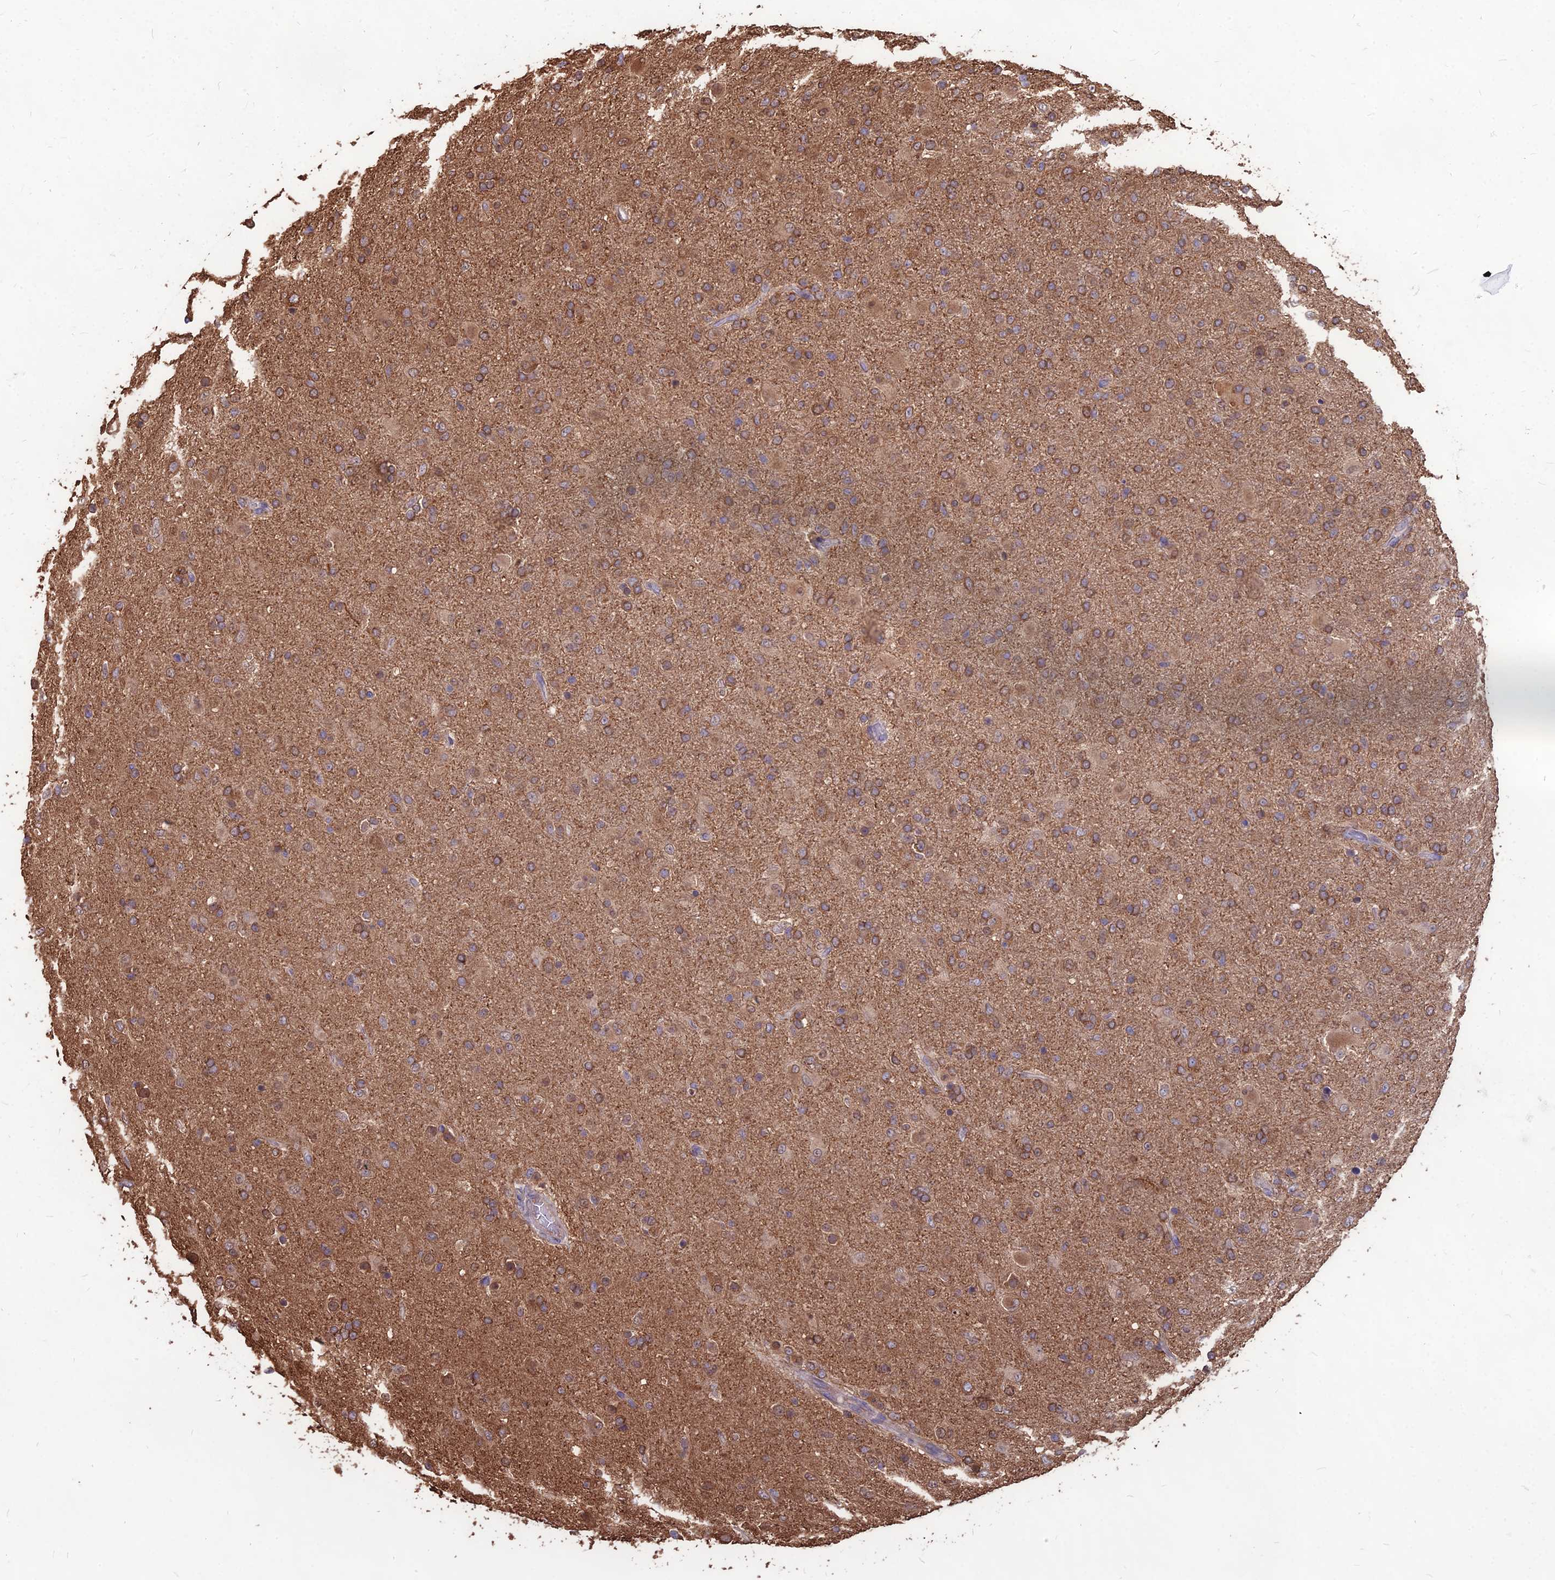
{"staining": {"intensity": "moderate", "quantity": ">75%", "location": "cytoplasmic/membranous"}, "tissue": "glioma", "cell_type": "Tumor cells", "image_type": "cancer", "snomed": [{"axis": "morphology", "description": "Glioma, malignant, Low grade"}, {"axis": "topography", "description": "Brain"}], "caption": "The immunohistochemical stain highlights moderate cytoplasmic/membranous positivity in tumor cells of malignant glioma (low-grade) tissue.", "gene": "LSM6", "patient": {"sex": "male", "age": 65}}